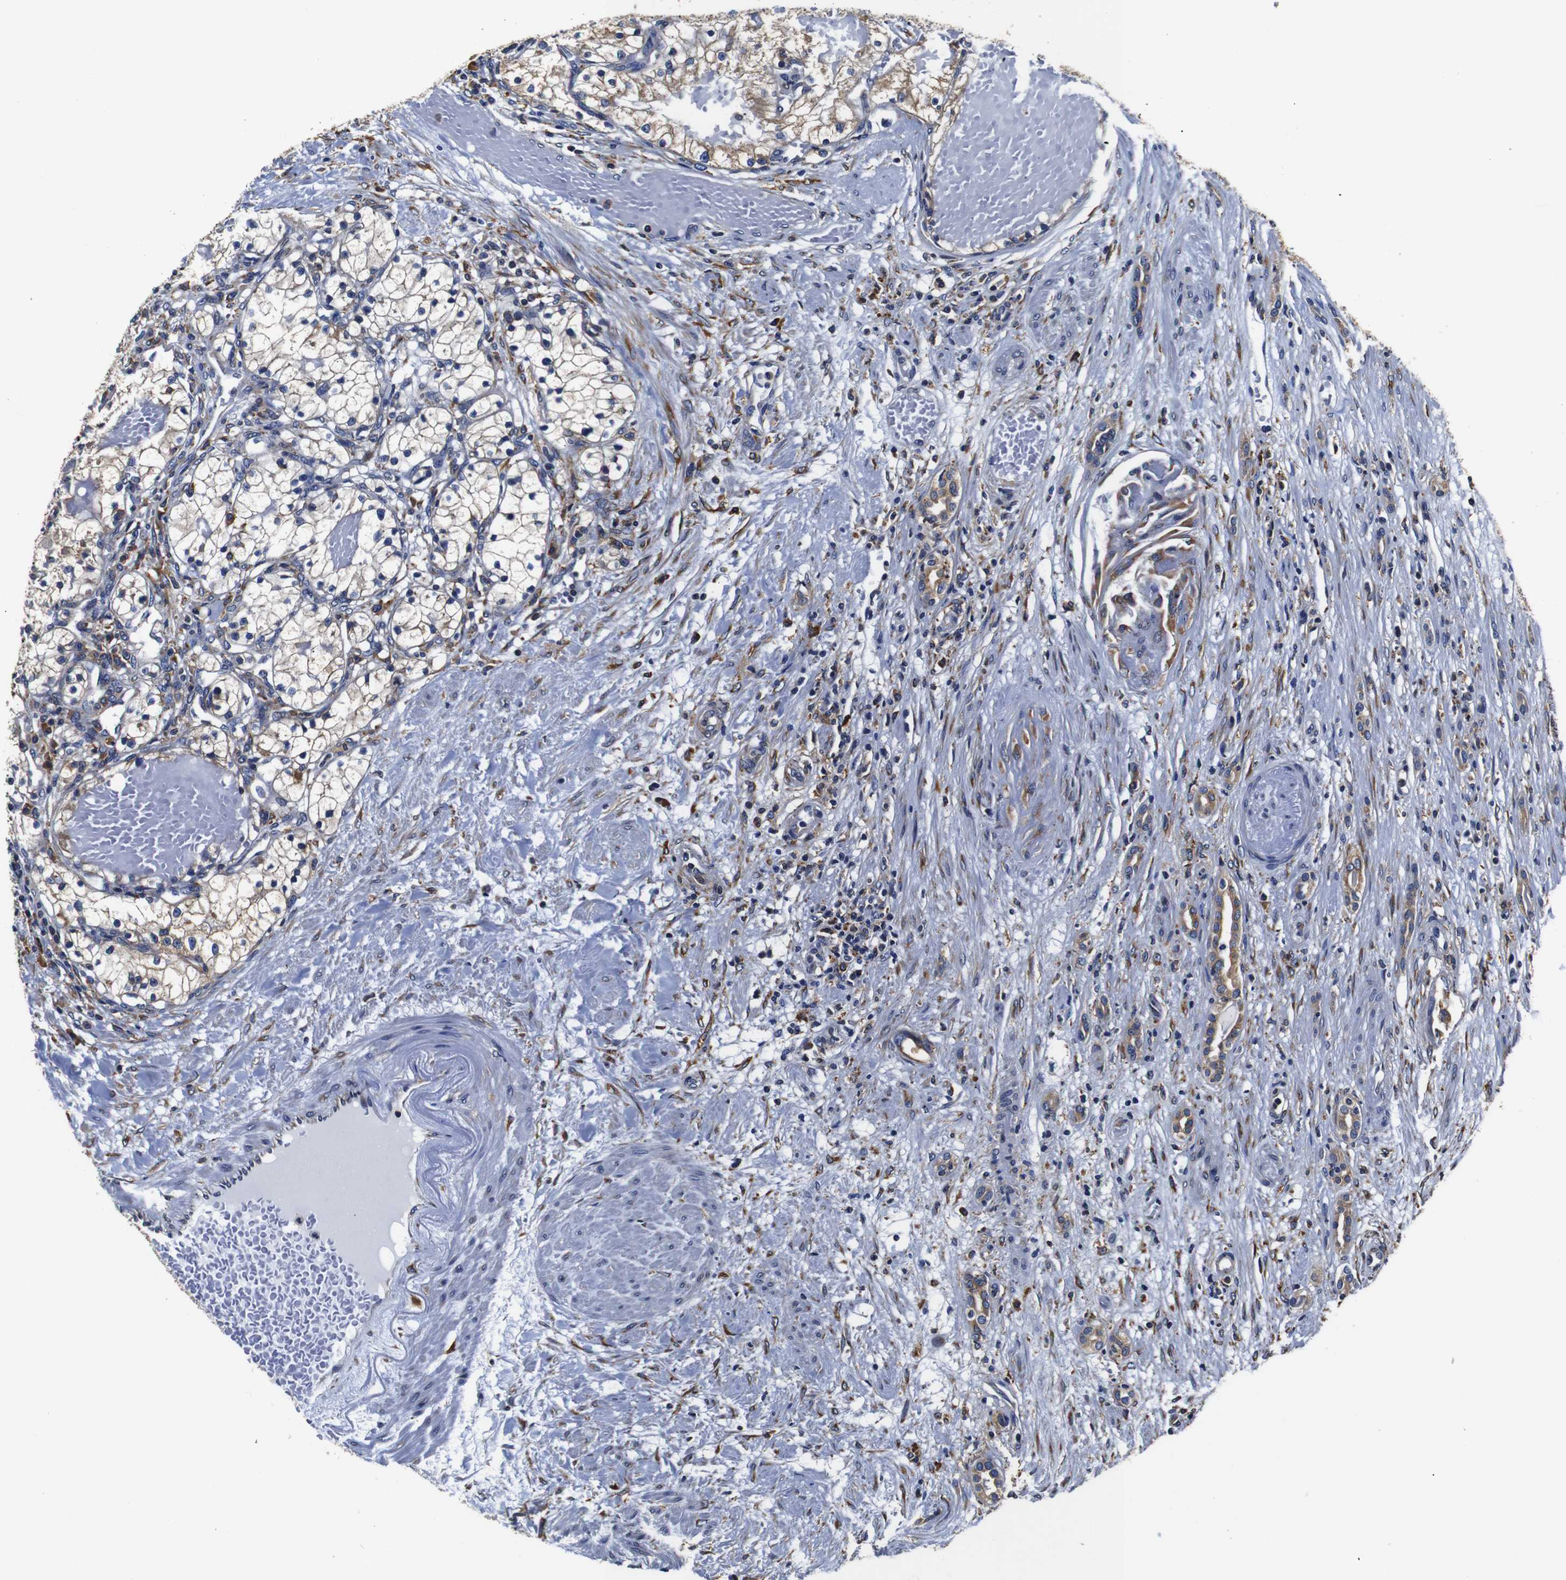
{"staining": {"intensity": "moderate", "quantity": "<25%", "location": "cytoplasmic/membranous"}, "tissue": "renal cancer", "cell_type": "Tumor cells", "image_type": "cancer", "snomed": [{"axis": "morphology", "description": "Adenocarcinoma, NOS"}, {"axis": "topography", "description": "Kidney"}], "caption": "Immunohistochemistry of renal cancer (adenocarcinoma) displays low levels of moderate cytoplasmic/membranous expression in about <25% of tumor cells. (DAB = brown stain, brightfield microscopy at high magnification).", "gene": "PPIB", "patient": {"sex": "male", "age": 68}}